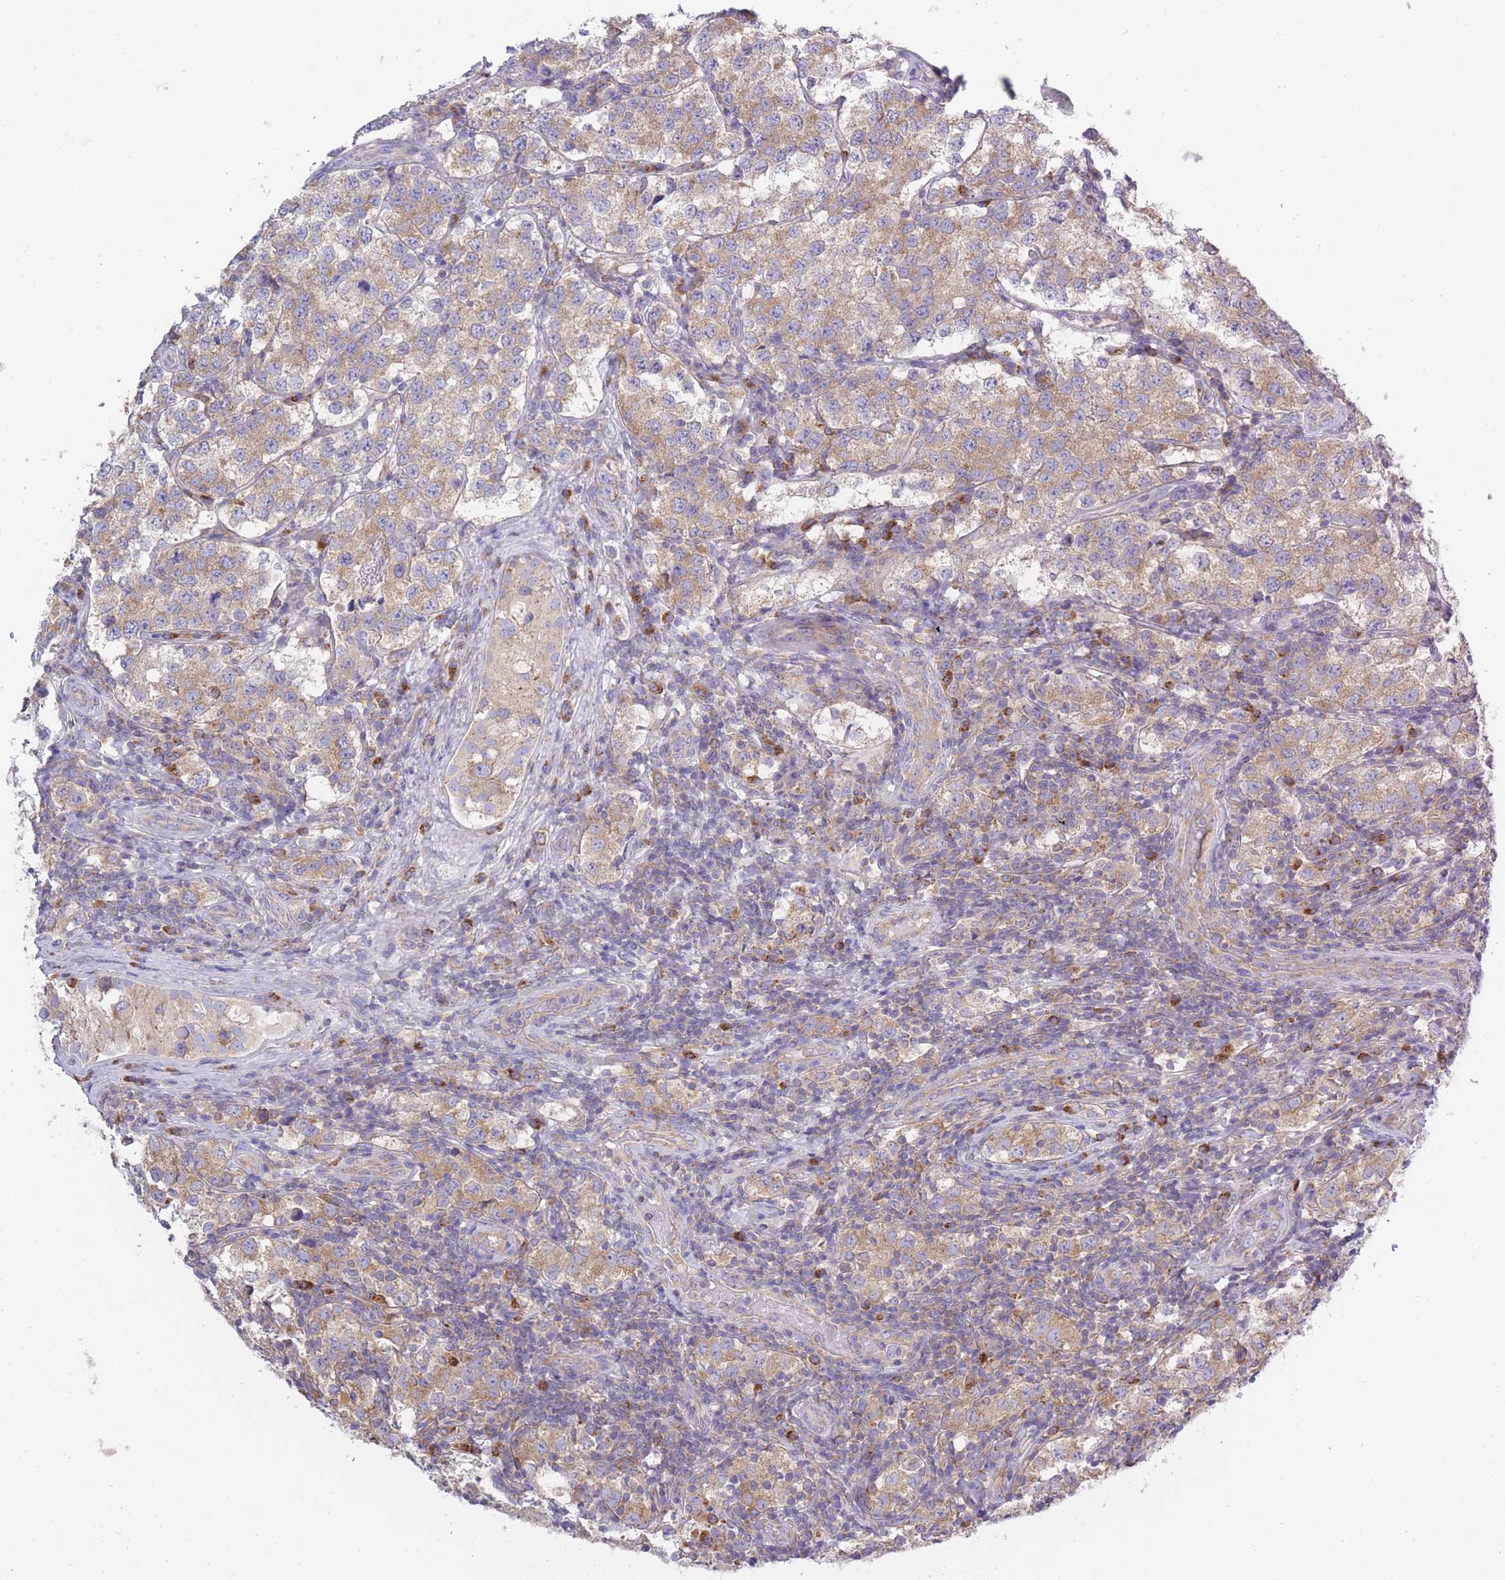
{"staining": {"intensity": "moderate", "quantity": ">75%", "location": "cytoplasmic/membranous"}, "tissue": "testis cancer", "cell_type": "Tumor cells", "image_type": "cancer", "snomed": [{"axis": "morphology", "description": "Seminoma, NOS"}, {"axis": "topography", "description": "Testis"}], "caption": "IHC of human seminoma (testis) exhibits medium levels of moderate cytoplasmic/membranous expression in about >75% of tumor cells.", "gene": "COPG2", "patient": {"sex": "male", "age": 34}}